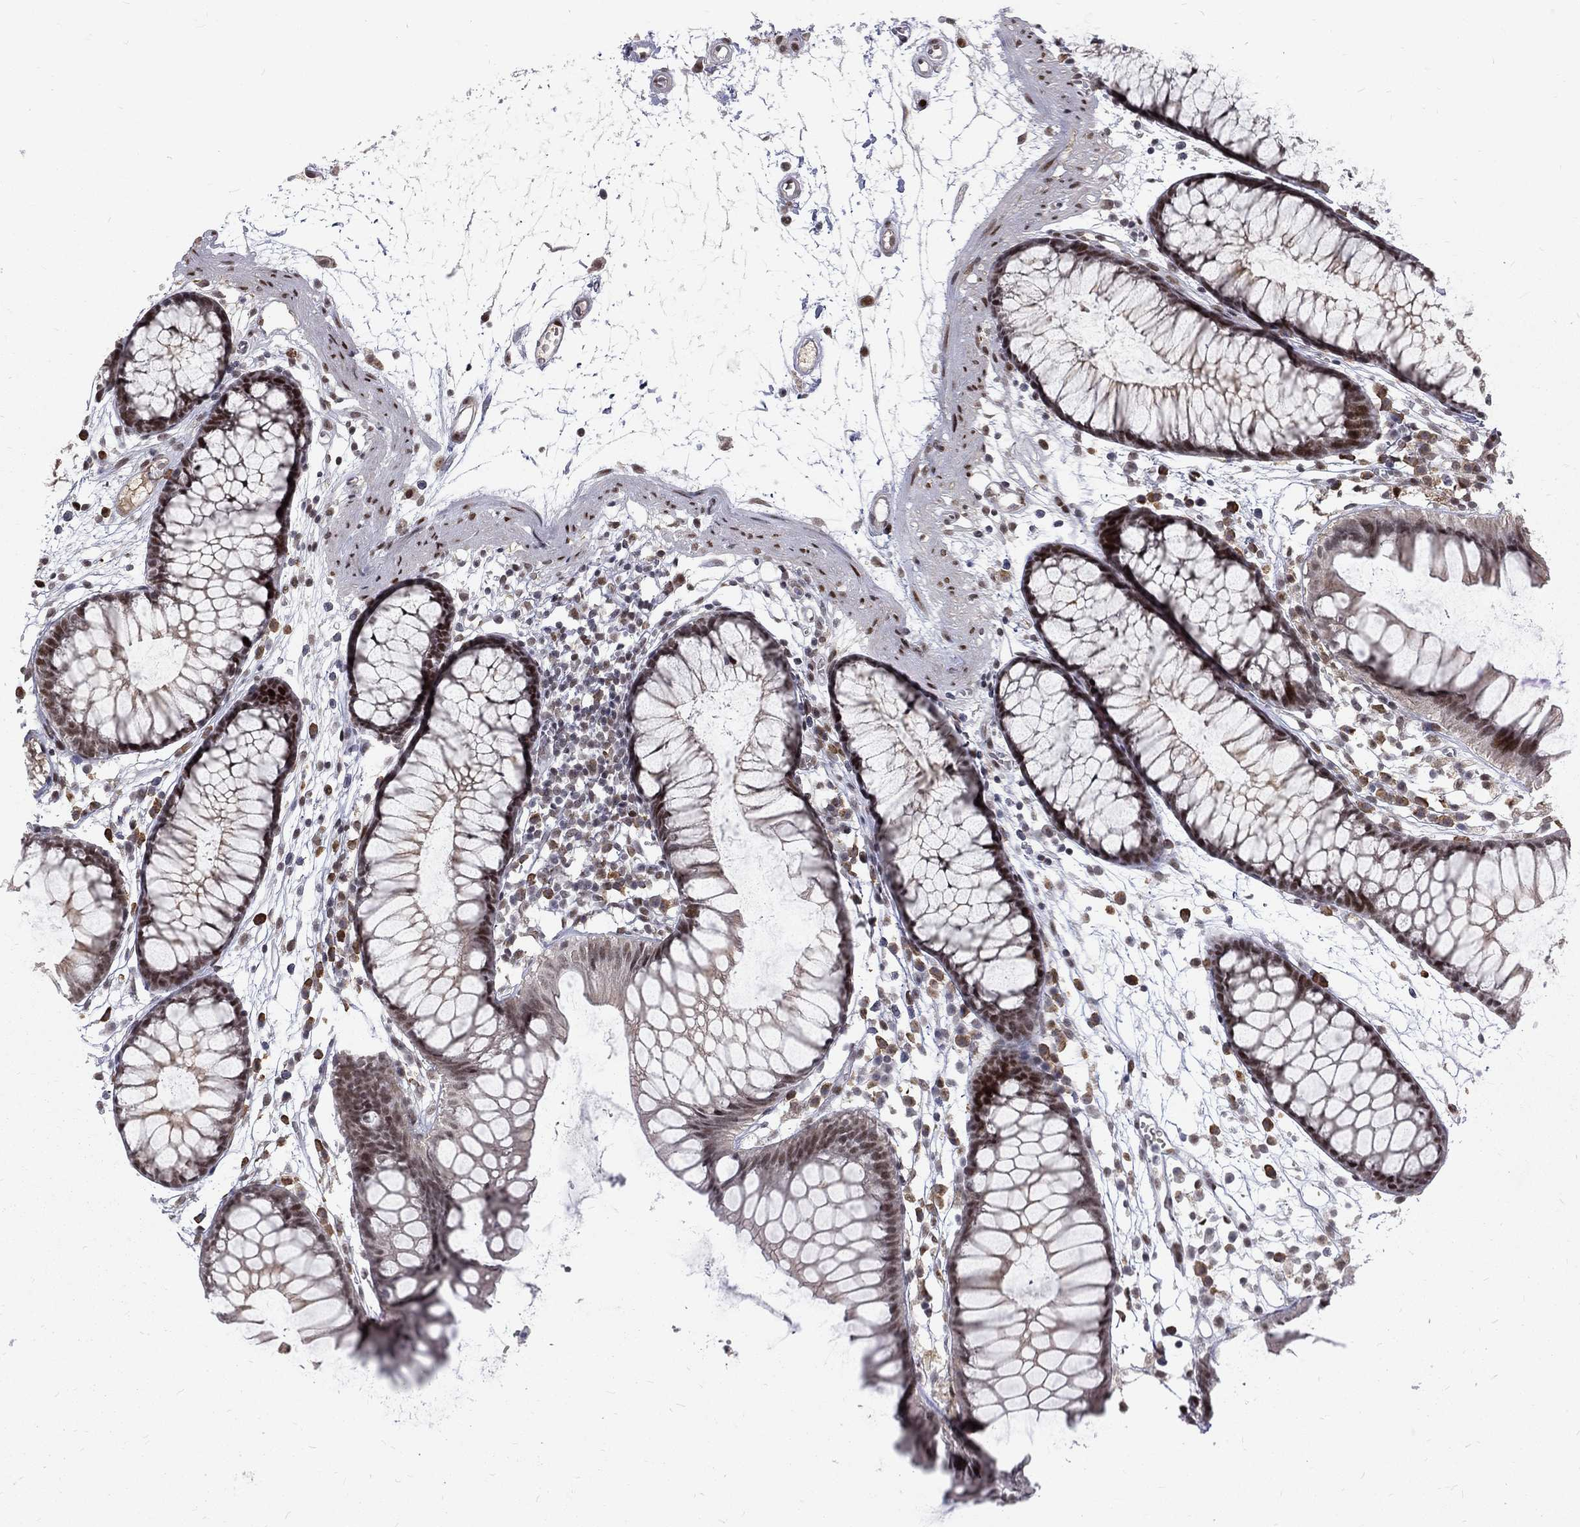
{"staining": {"intensity": "negative", "quantity": "none", "location": "none"}, "tissue": "colon", "cell_type": "Endothelial cells", "image_type": "normal", "snomed": [{"axis": "morphology", "description": "Normal tissue, NOS"}, {"axis": "morphology", "description": "Adenocarcinoma, NOS"}, {"axis": "topography", "description": "Colon"}], "caption": "An immunohistochemistry (IHC) image of normal colon is shown. There is no staining in endothelial cells of colon.", "gene": "TCEAL1", "patient": {"sex": "male", "age": 65}}